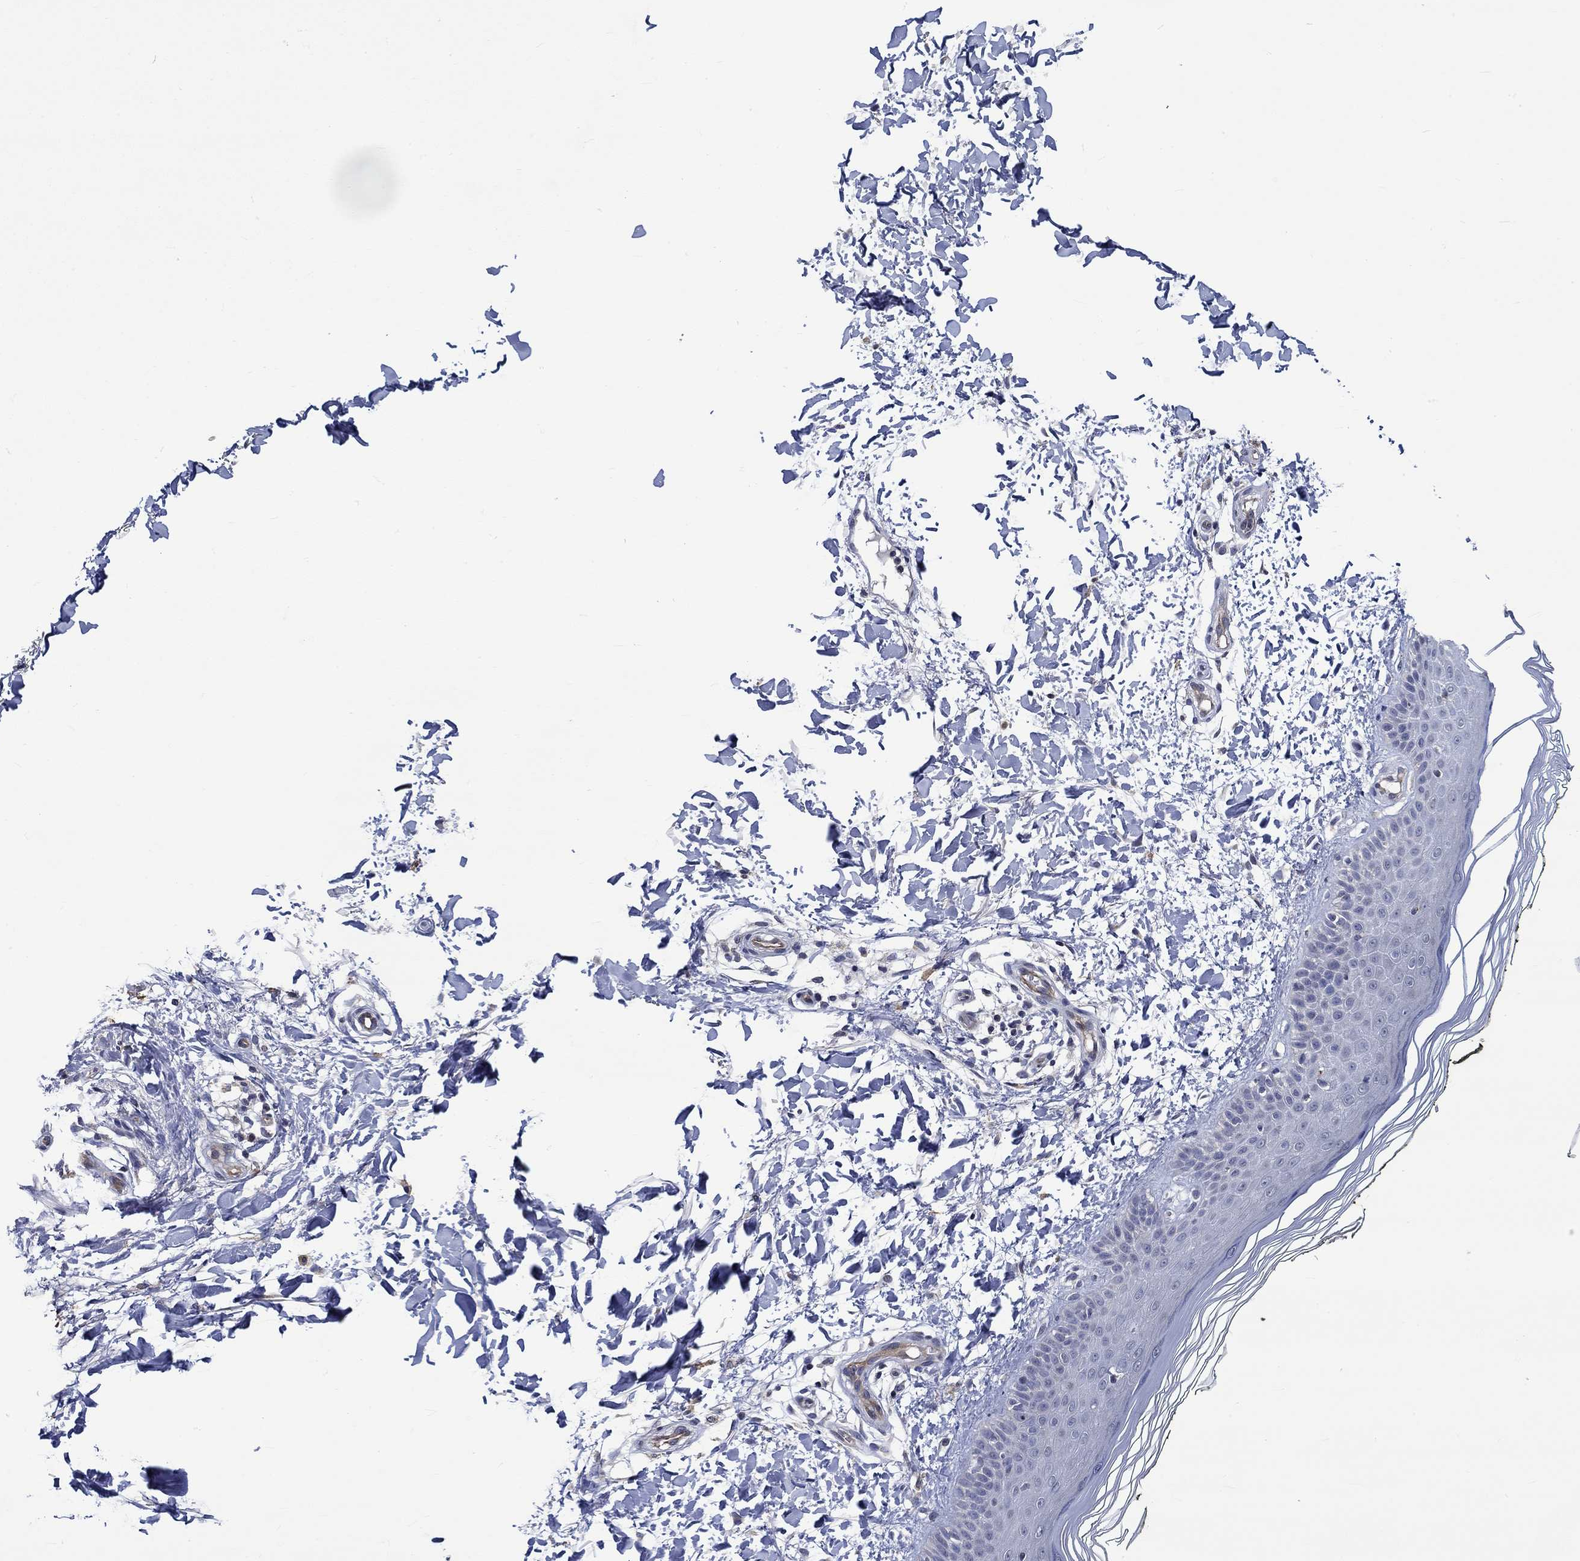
{"staining": {"intensity": "negative", "quantity": "none", "location": "none"}, "tissue": "skin", "cell_type": "Fibroblasts", "image_type": "normal", "snomed": [{"axis": "morphology", "description": "Normal tissue, NOS"}, {"axis": "topography", "description": "Skin"}], "caption": "Immunohistochemistry of normal skin shows no expression in fibroblasts.", "gene": "GJA5", "patient": {"sex": "female", "age": 62}}